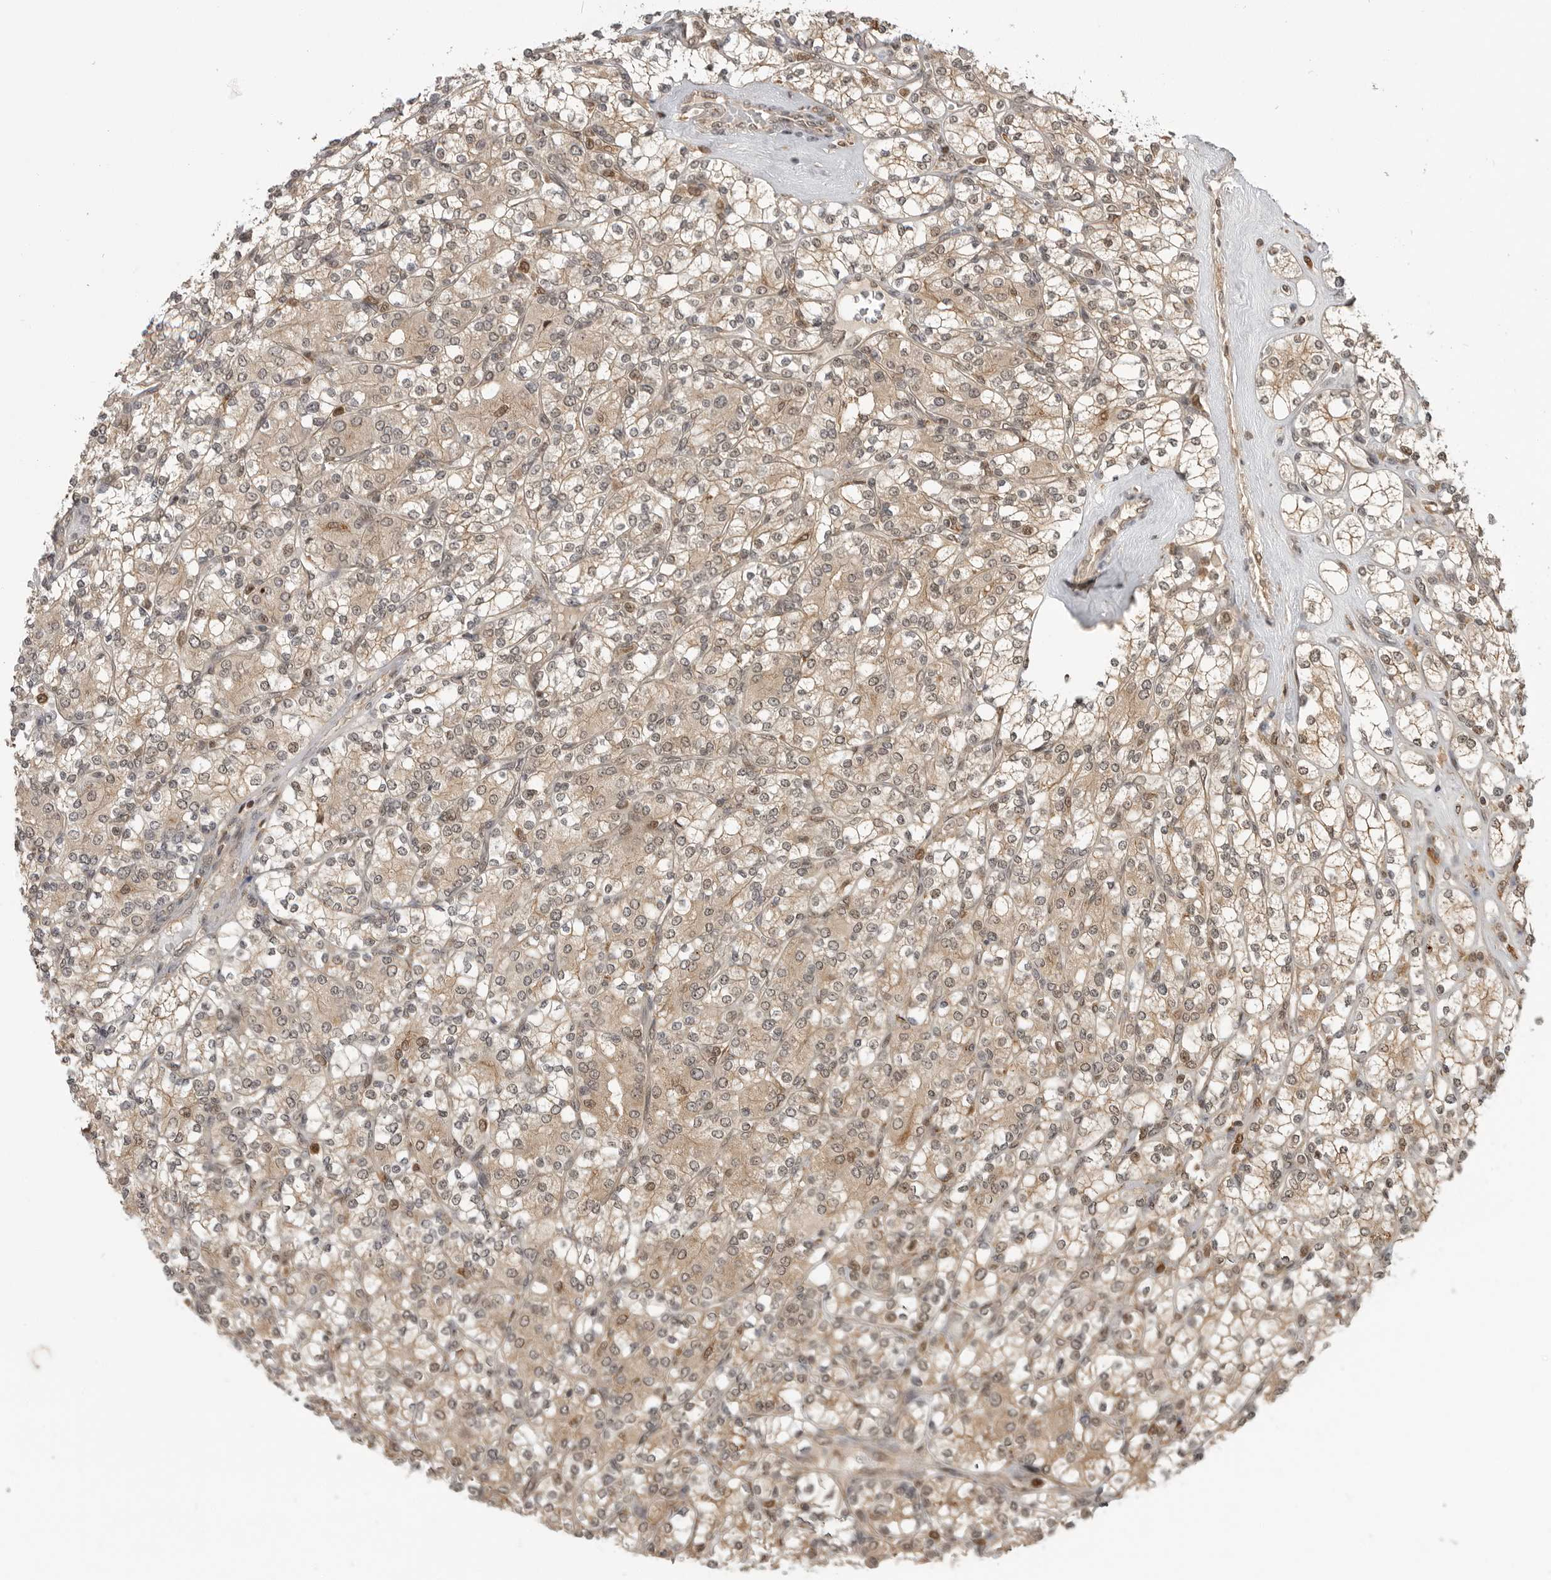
{"staining": {"intensity": "moderate", "quantity": ">75%", "location": "cytoplasmic/membranous,nuclear"}, "tissue": "renal cancer", "cell_type": "Tumor cells", "image_type": "cancer", "snomed": [{"axis": "morphology", "description": "Adenocarcinoma, NOS"}, {"axis": "topography", "description": "Kidney"}], "caption": "Immunohistochemistry of human renal adenocarcinoma shows medium levels of moderate cytoplasmic/membranous and nuclear expression in about >75% of tumor cells.", "gene": "BMP2K", "patient": {"sex": "male", "age": 77}}